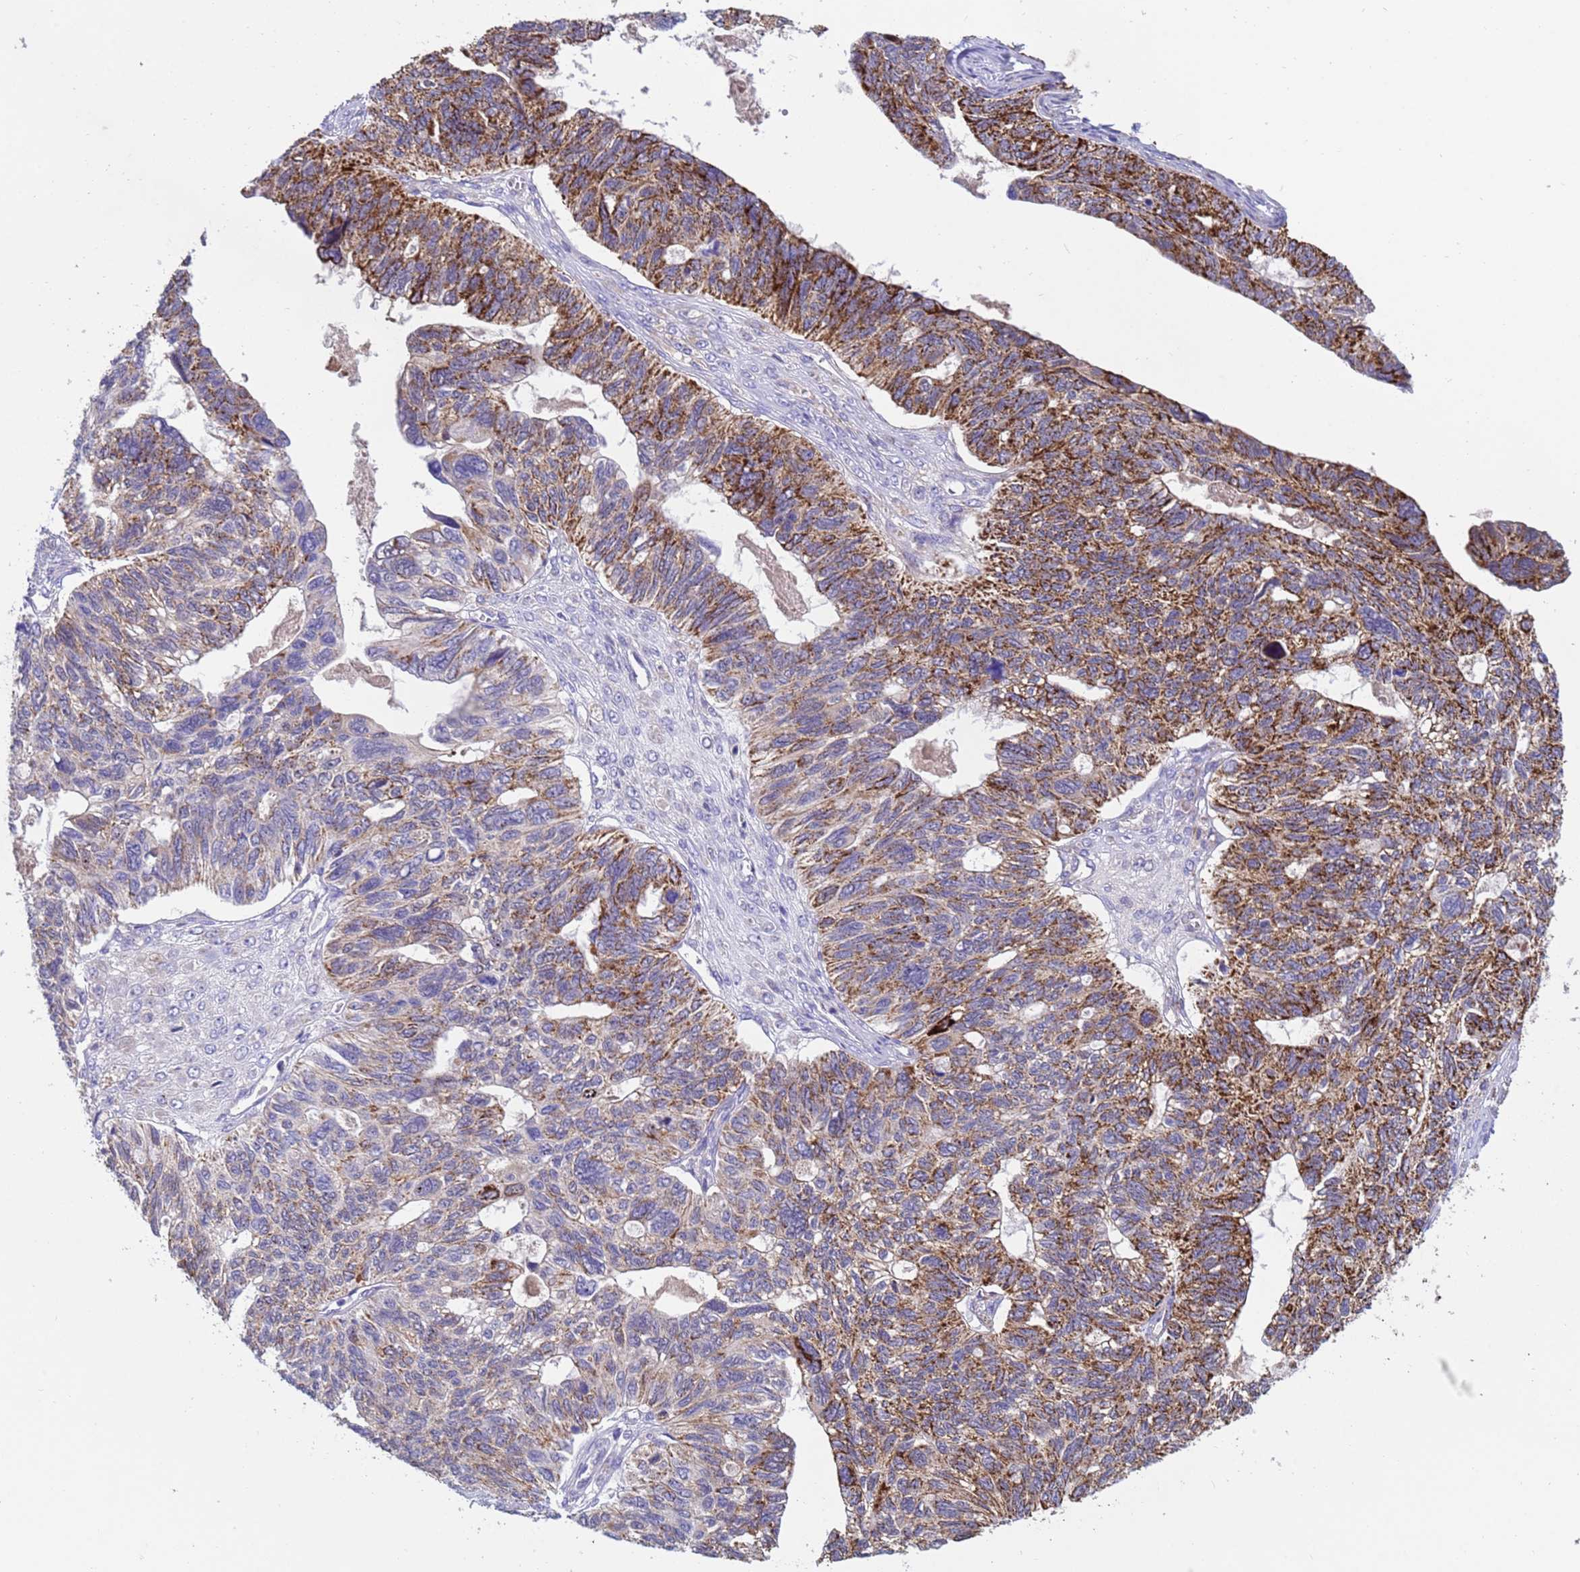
{"staining": {"intensity": "moderate", "quantity": "25%-75%", "location": "cytoplasmic/membranous"}, "tissue": "ovarian cancer", "cell_type": "Tumor cells", "image_type": "cancer", "snomed": [{"axis": "morphology", "description": "Cystadenocarcinoma, serous, NOS"}, {"axis": "topography", "description": "Ovary"}], "caption": "Serous cystadenocarcinoma (ovarian) stained for a protein shows moderate cytoplasmic/membranous positivity in tumor cells. Ihc stains the protein of interest in brown and the nuclei are stained blue.", "gene": "TUBGCP3", "patient": {"sex": "female", "age": 79}}